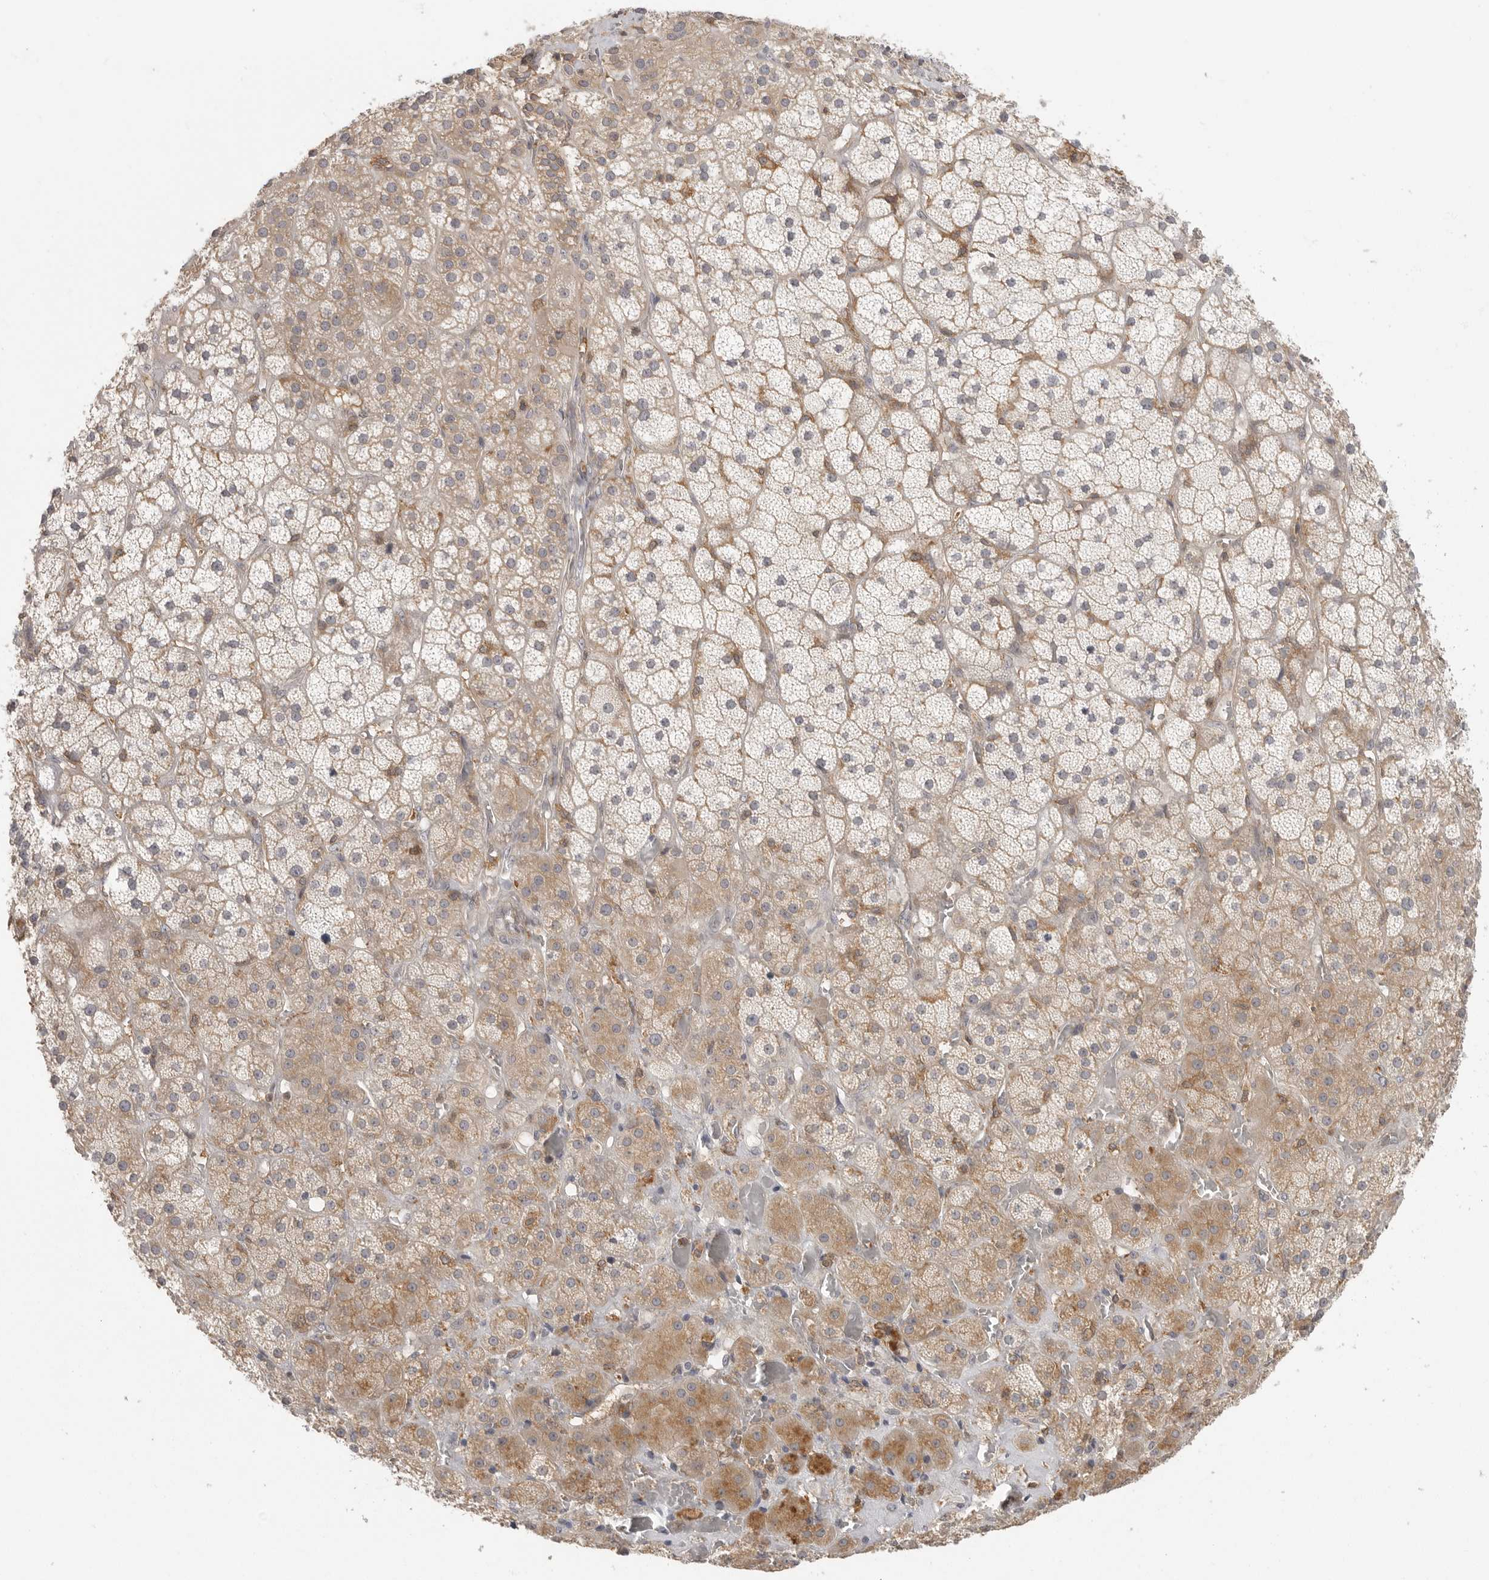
{"staining": {"intensity": "moderate", "quantity": ">75%", "location": "cytoplasmic/membranous"}, "tissue": "adrenal gland", "cell_type": "Glandular cells", "image_type": "normal", "snomed": [{"axis": "morphology", "description": "Normal tissue, NOS"}, {"axis": "topography", "description": "Adrenal gland"}], "caption": "Immunohistochemistry (IHC) image of unremarkable human adrenal gland stained for a protein (brown), which displays medium levels of moderate cytoplasmic/membranous positivity in approximately >75% of glandular cells.", "gene": "DBNL", "patient": {"sex": "male", "age": 57}}